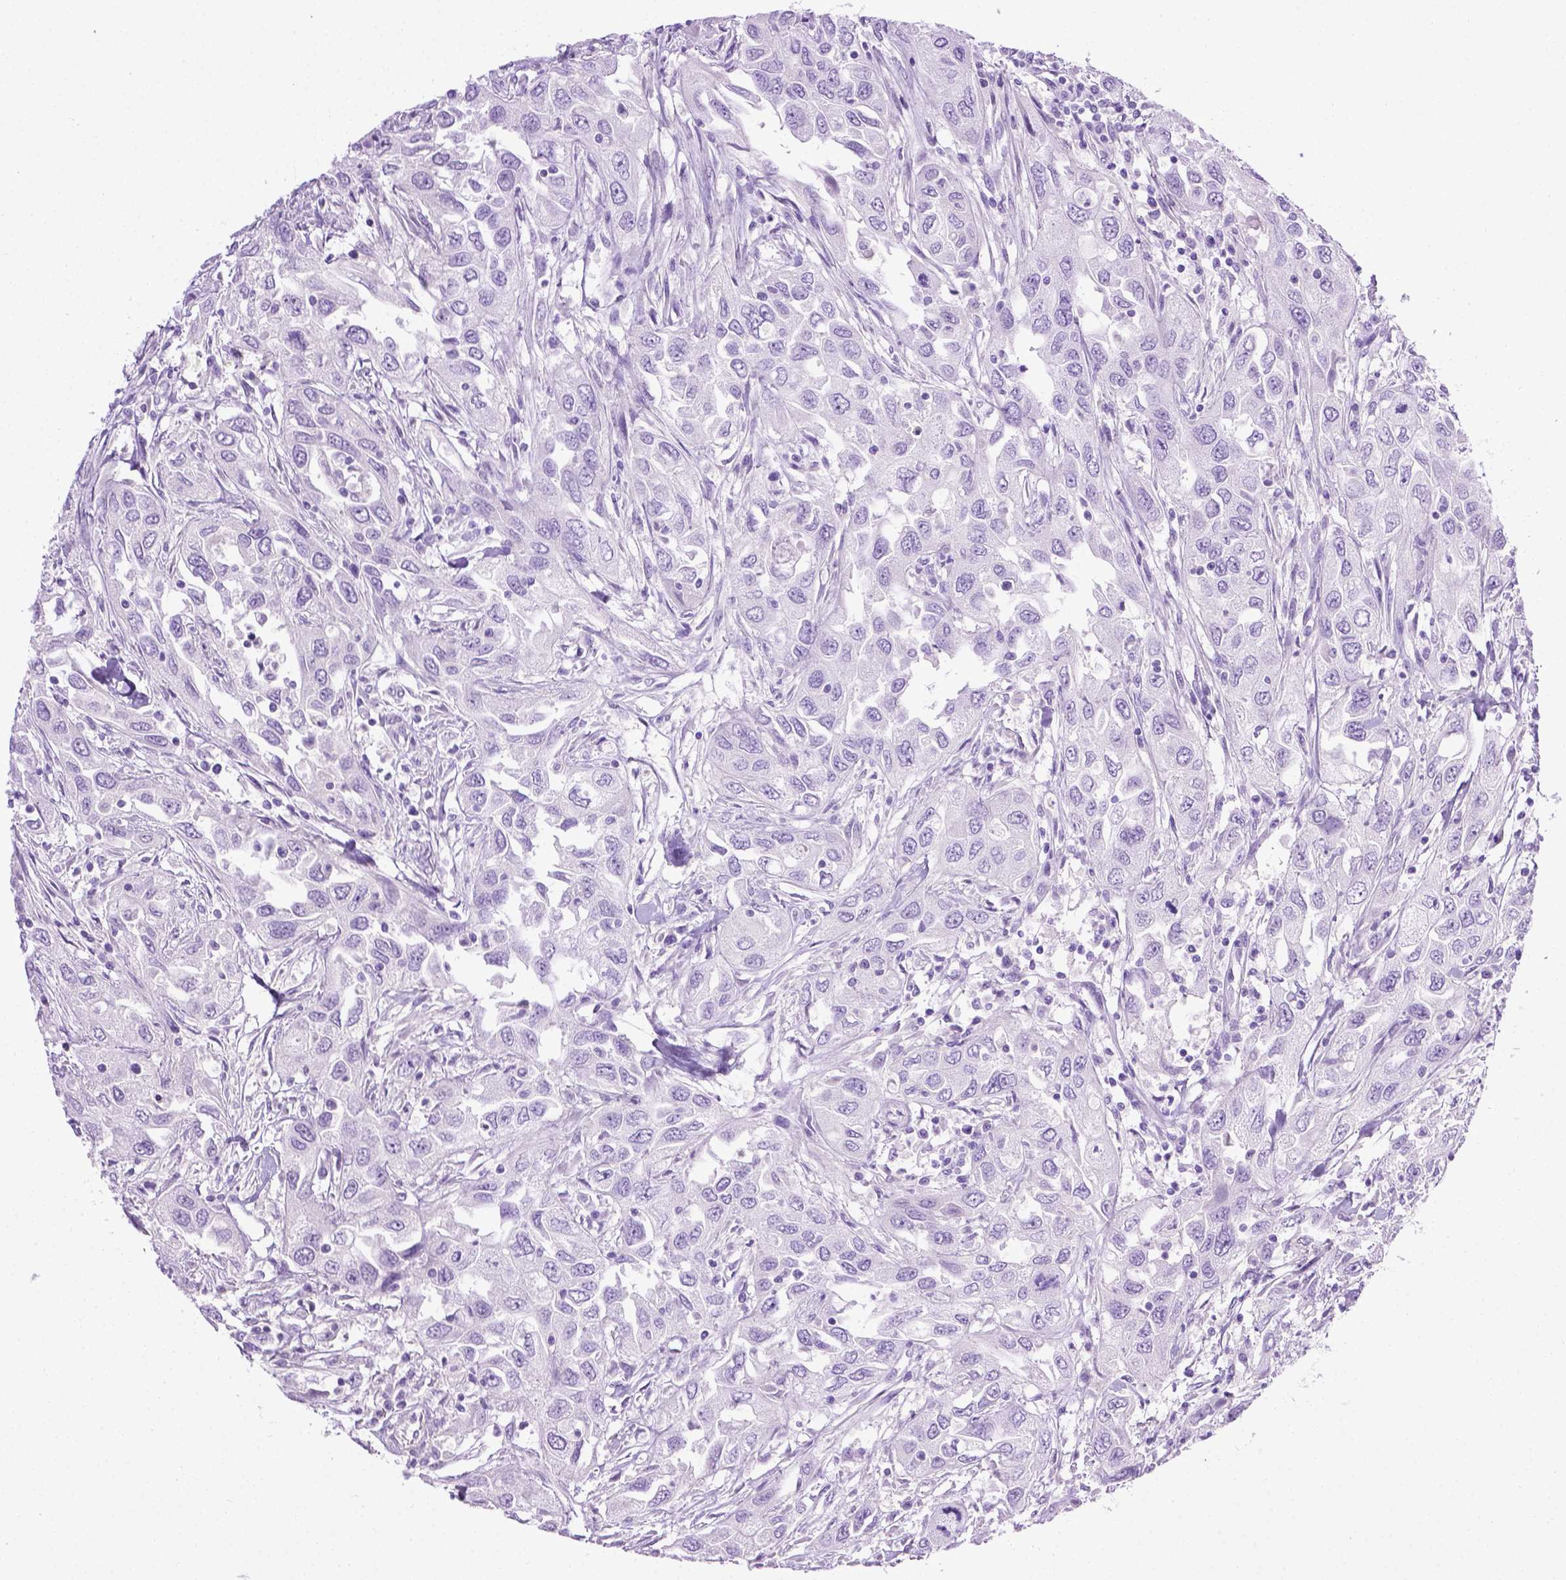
{"staining": {"intensity": "negative", "quantity": "none", "location": "none"}, "tissue": "urothelial cancer", "cell_type": "Tumor cells", "image_type": "cancer", "snomed": [{"axis": "morphology", "description": "Urothelial carcinoma, High grade"}, {"axis": "topography", "description": "Urinary bladder"}], "caption": "Tumor cells are negative for brown protein staining in high-grade urothelial carcinoma.", "gene": "LELP1", "patient": {"sex": "male", "age": 76}}